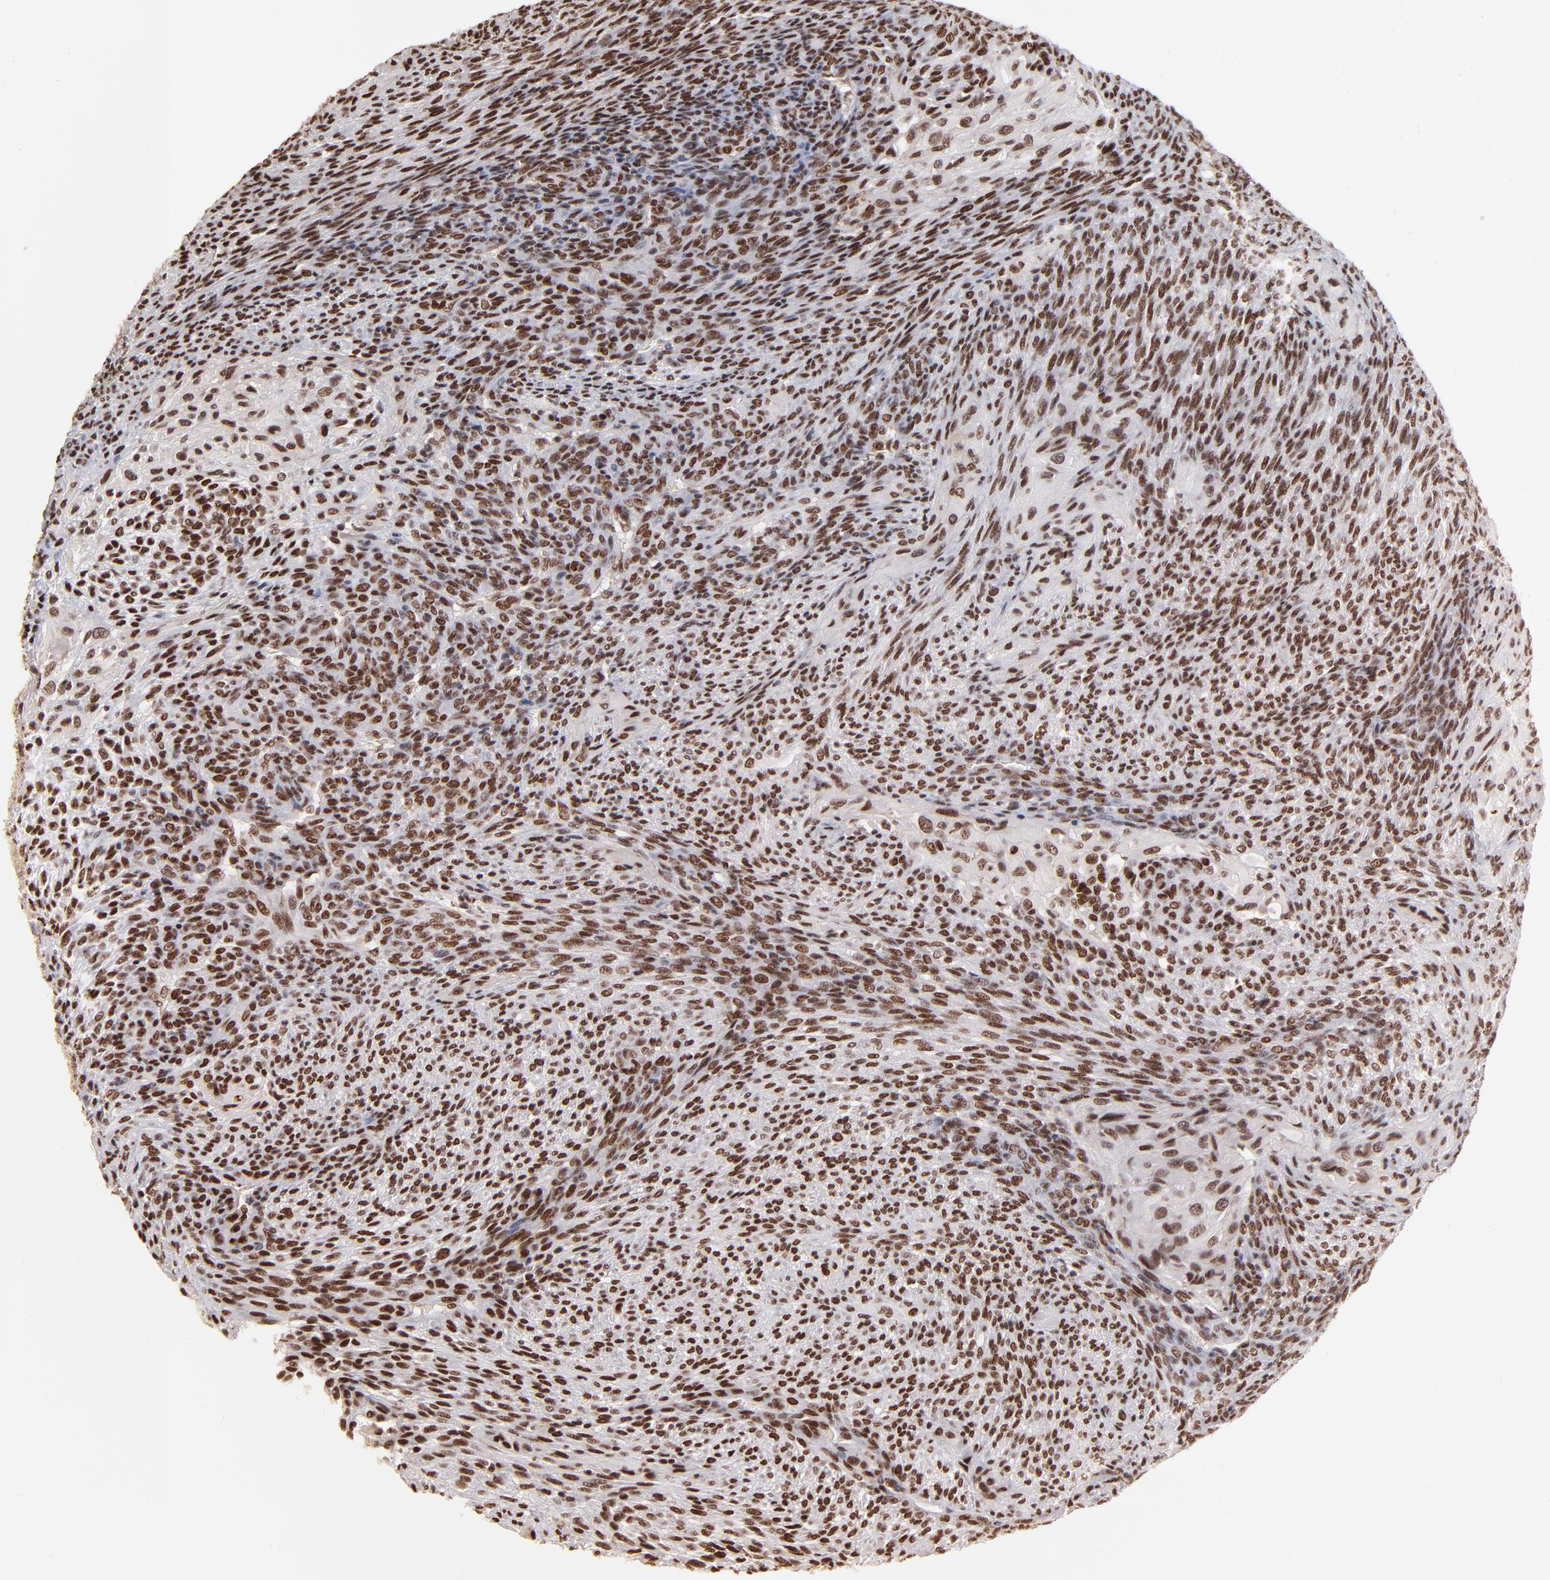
{"staining": {"intensity": "strong", "quantity": ">75%", "location": "nuclear"}, "tissue": "glioma", "cell_type": "Tumor cells", "image_type": "cancer", "snomed": [{"axis": "morphology", "description": "Glioma, malignant, High grade"}, {"axis": "topography", "description": "Cerebral cortex"}], "caption": "Immunohistochemical staining of malignant glioma (high-grade) displays high levels of strong nuclear protein positivity in about >75% of tumor cells.", "gene": "ZNF146", "patient": {"sex": "female", "age": 55}}